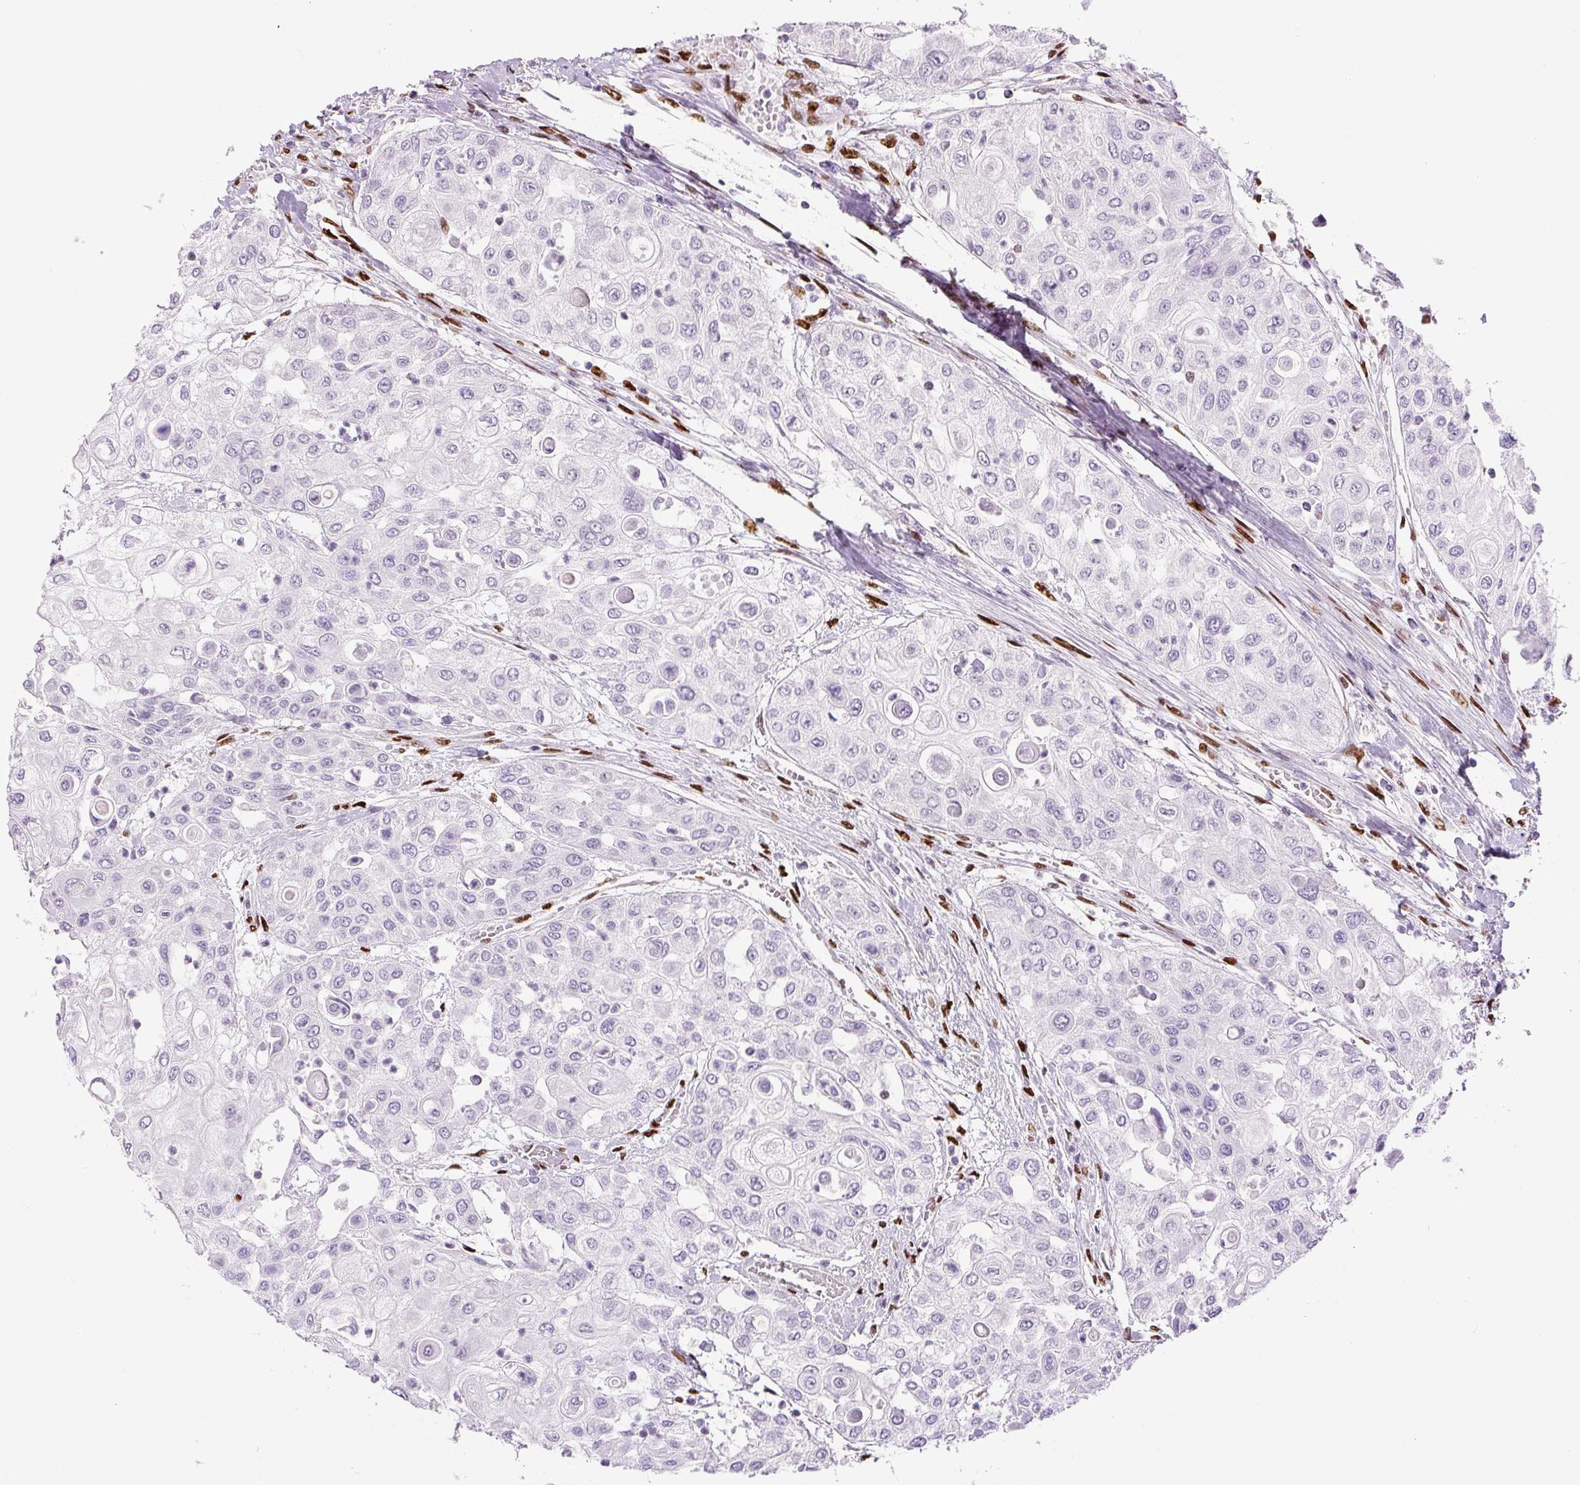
{"staining": {"intensity": "negative", "quantity": "none", "location": "none"}, "tissue": "urothelial cancer", "cell_type": "Tumor cells", "image_type": "cancer", "snomed": [{"axis": "morphology", "description": "Urothelial carcinoma, High grade"}, {"axis": "topography", "description": "Urinary bladder"}], "caption": "Immunohistochemical staining of human urothelial cancer reveals no significant positivity in tumor cells. The staining is performed using DAB brown chromogen with nuclei counter-stained in using hematoxylin.", "gene": "ZEB1", "patient": {"sex": "female", "age": 79}}